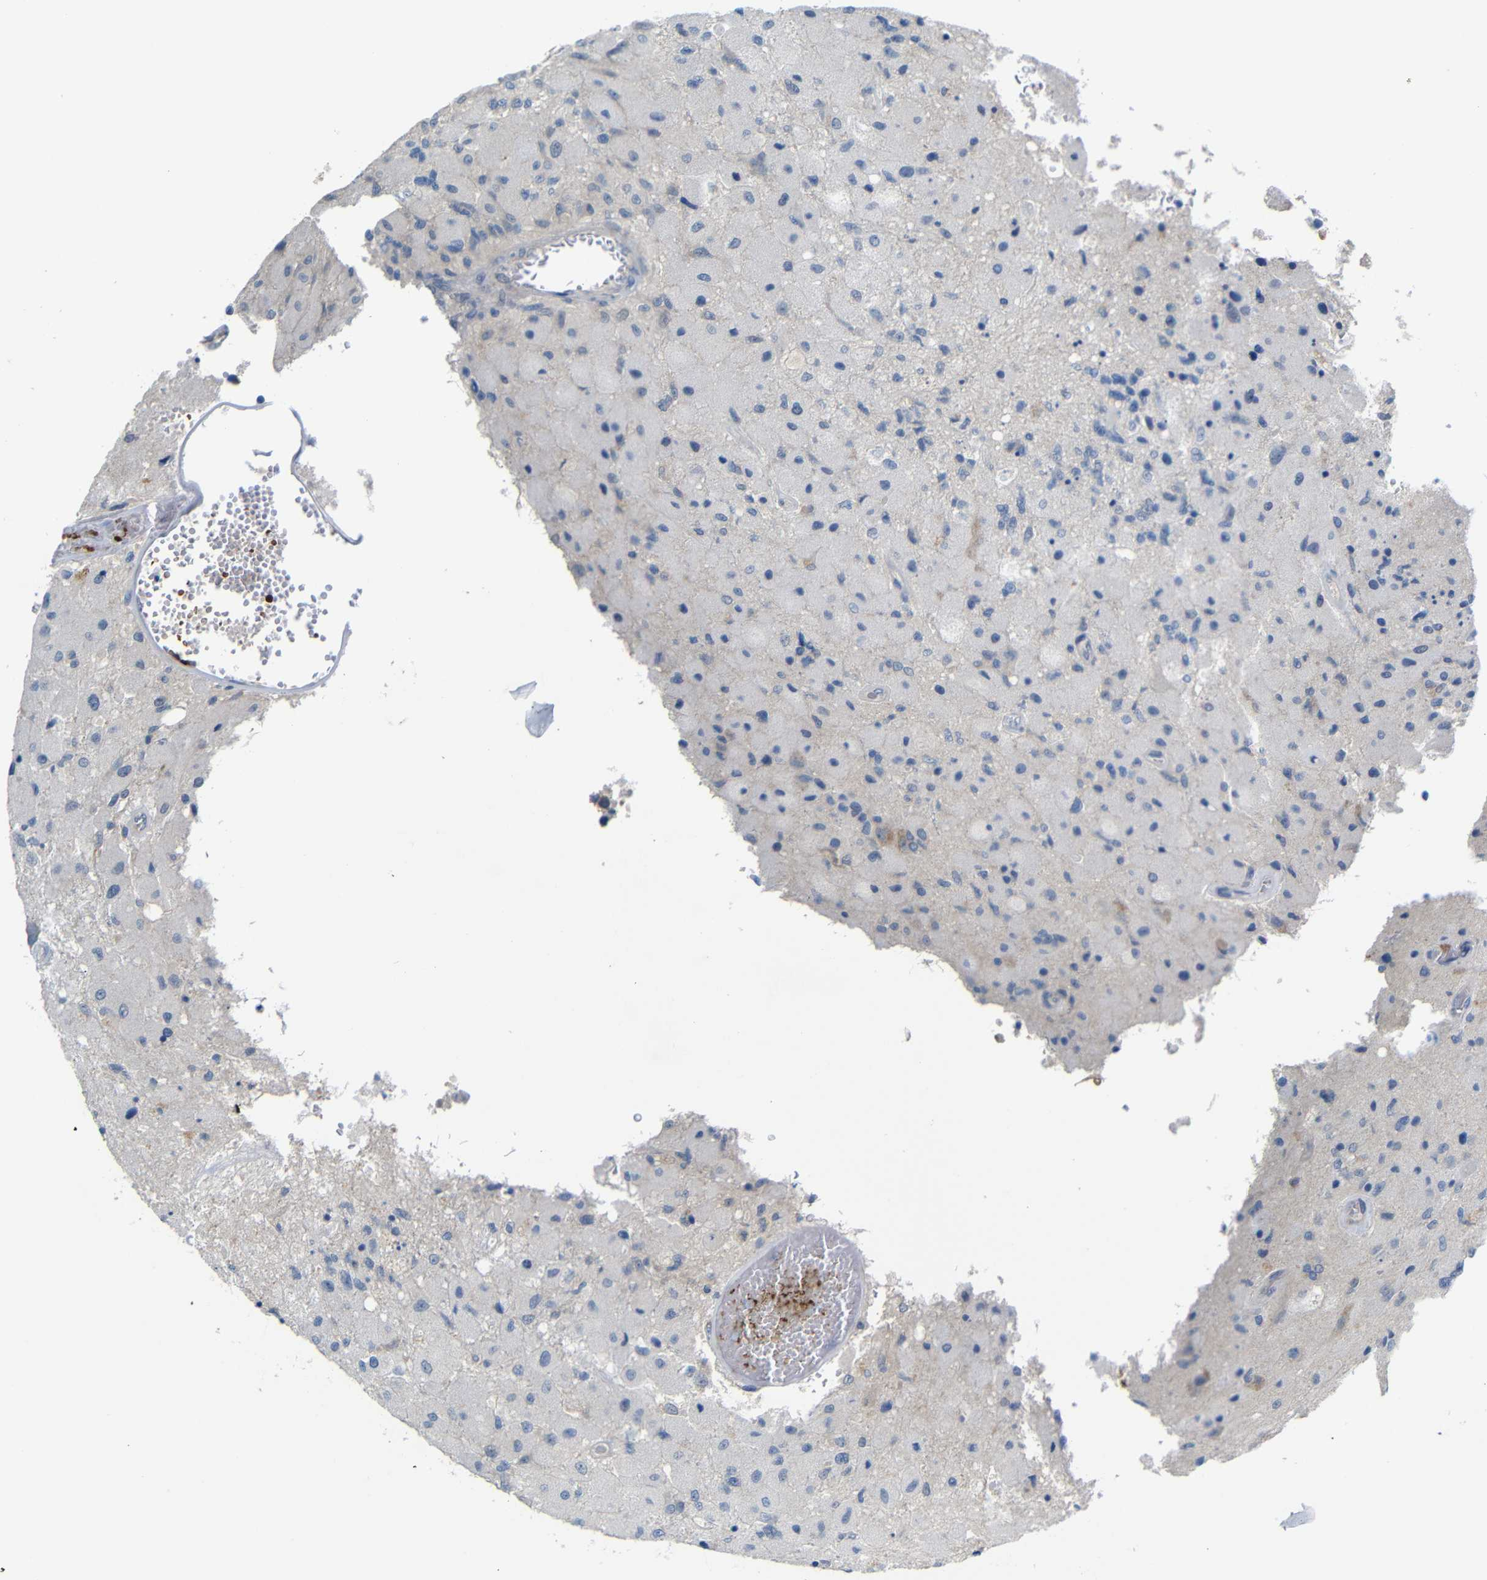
{"staining": {"intensity": "negative", "quantity": "none", "location": "none"}, "tissue": "glioma", "cell_type": "Tumor cells", "image_type": "cancer", "snomed": [{"axis": "morphology", "description": "Normal tissue, NOS"}, {"axis": "morphology", "description": "Glioma, malignant, High grade"}, {"axis": "topography", "description": "Cerebral cortex"}], "caption": "Immunohistochemistry of human glioma exhibits no expression in tumor cells.", "gene": "TBC1D32", "patient": {"sex": "male", "age": 77}}